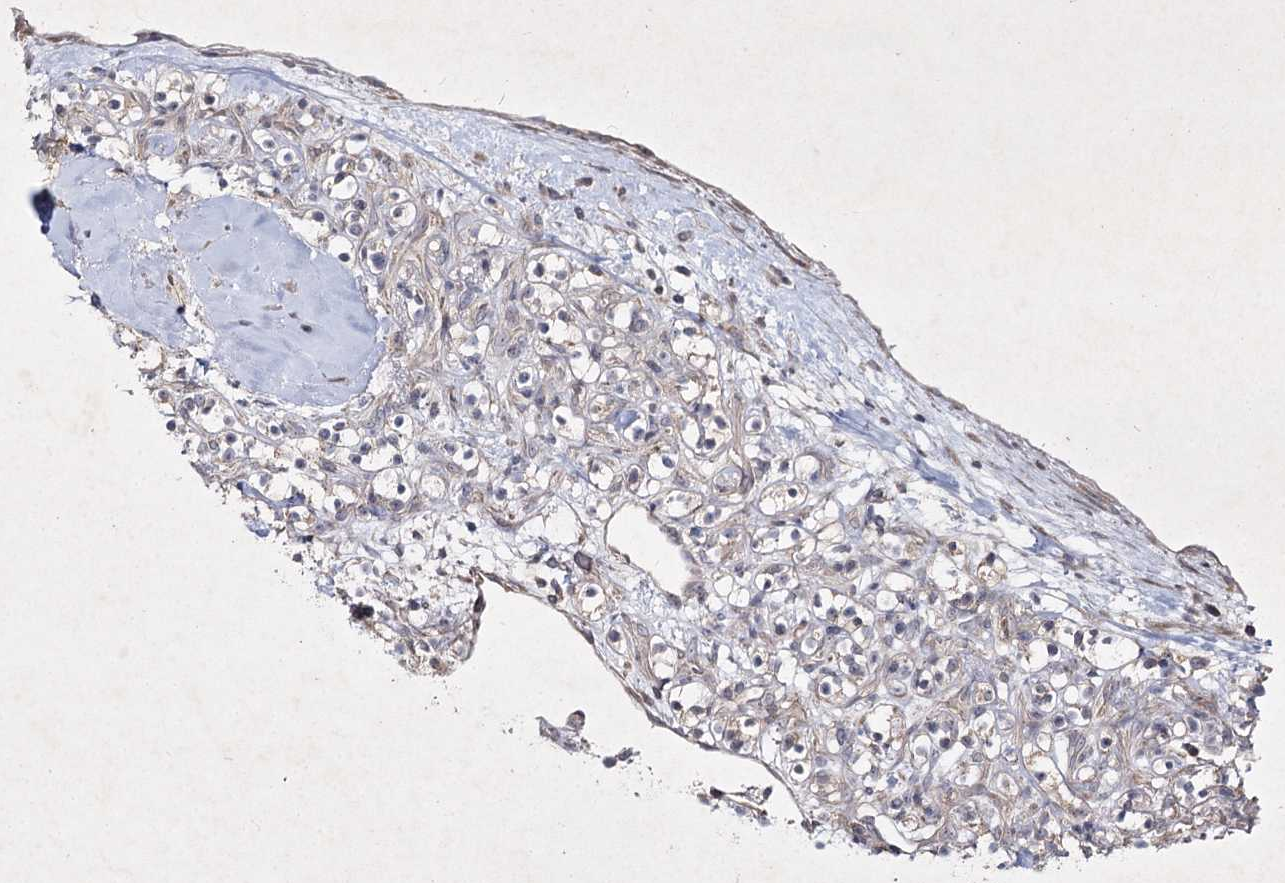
{"staining": {"intensity": "negative", "quantity": "none", "location": "none"}, "tissue": "renal cancer", "cell_type": "Tumor cells", "image_type": "cancer", "snomed": [{"axis": "morphology", "description": "Adenocarcinoma, NOS"}, {"axis": "topography", "description": "Kidney"}], "caption": "Tumor cells show no significant positivity in renal adenocarcinoma.", "gene": "CIB2", "patient": {"sex": "male", "age": 77}}